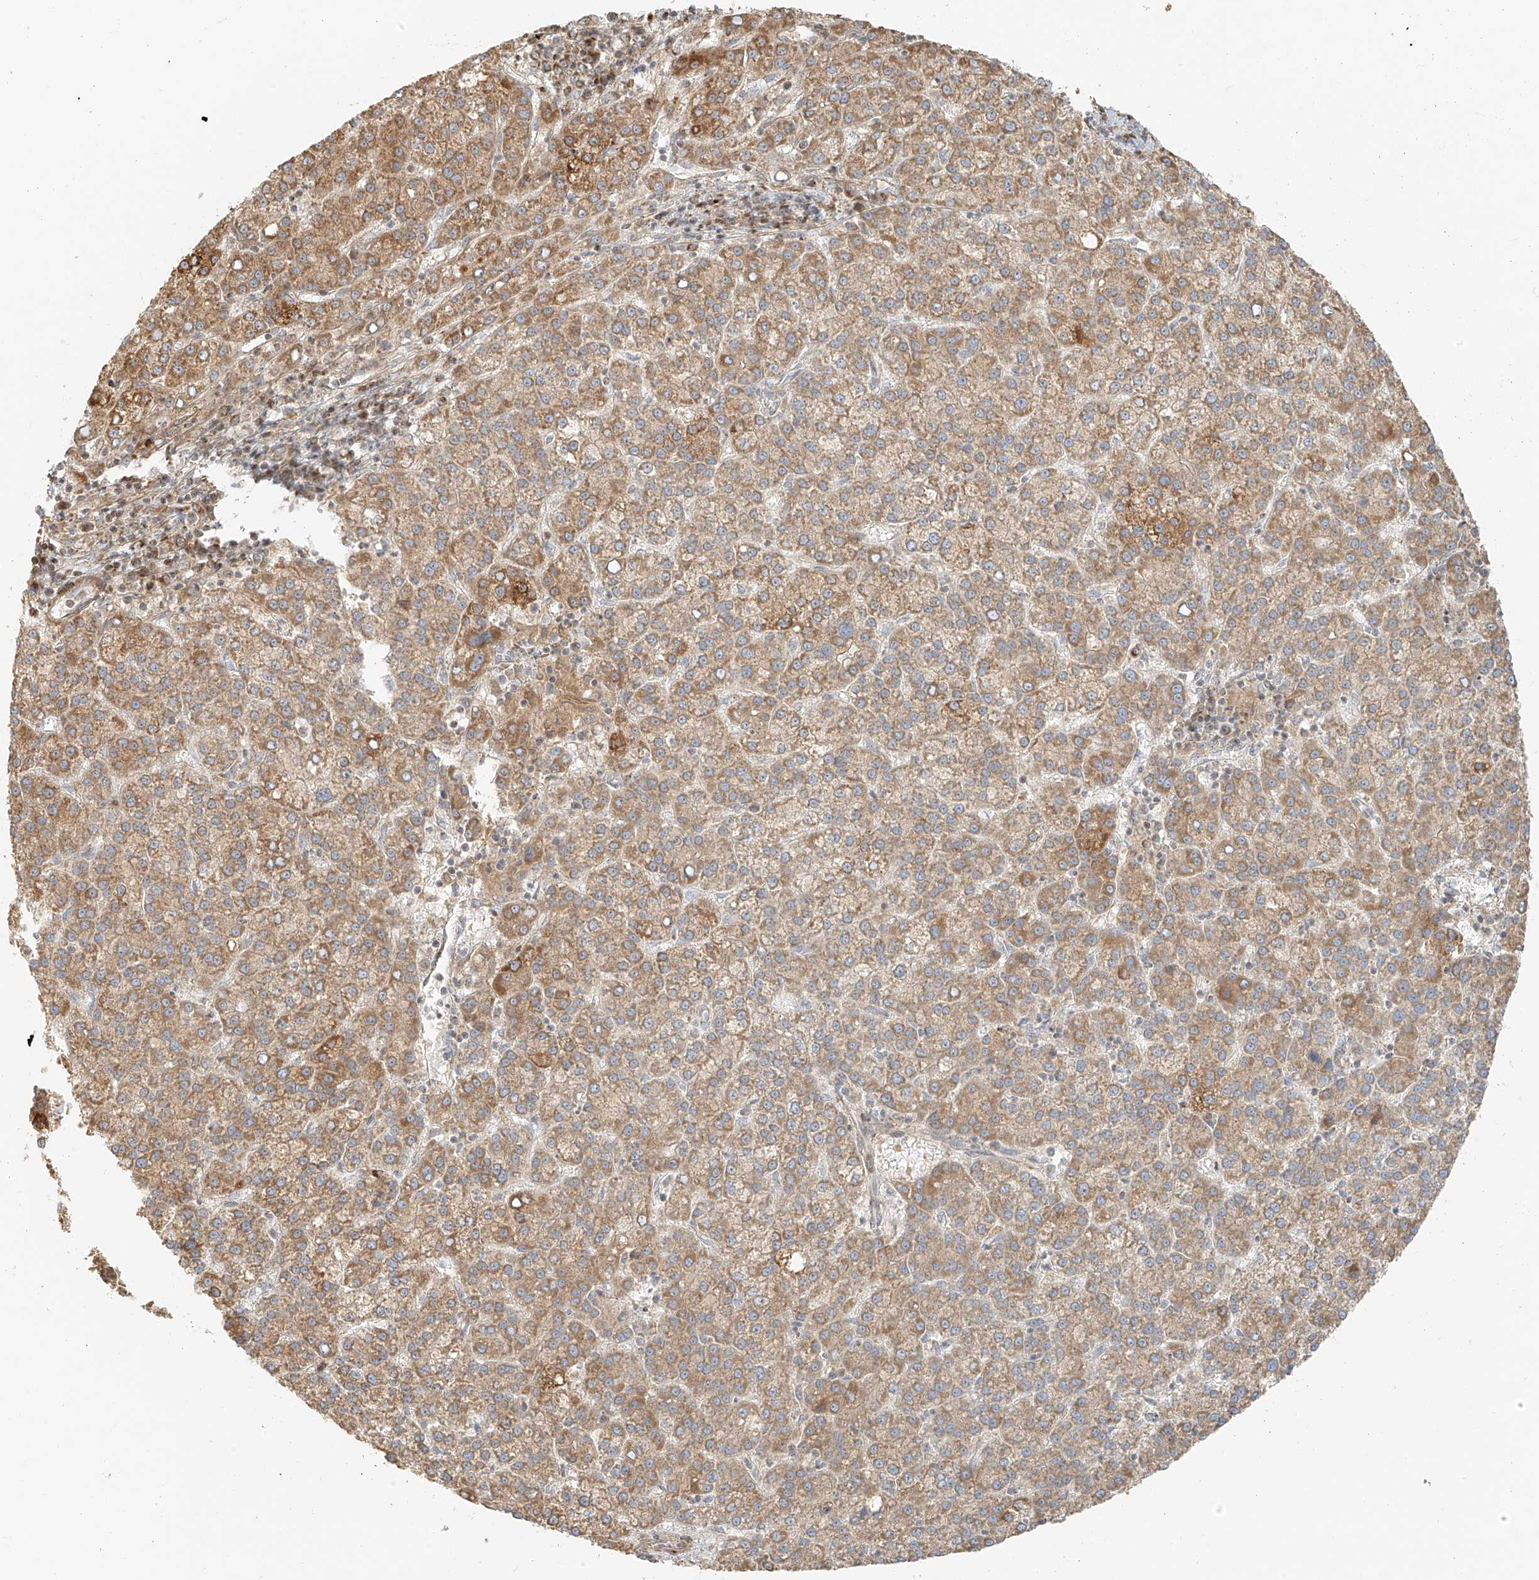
{"staining": {"intensity": "moderate", "quantity": ">75%", "location": "cytoplasmic/membranous"}, "tissue": "liver cancer", "cell_type": "Tumor cells", "image_type": "cancer", "snomed": [{"axis": "morphology", "description": "Carcinoma, Hepatocellular, NOS"}, {"axis": "topography", "description": "Liver"}], "caption": "Immunohistochemistry (IHC) of liver cancer (hepatocellular carcinoma) exhibits medium levels of moderate cytoplasmic/membranous expression in about >75% of tumor cells.", "gene": "MIPEP", "patient": {"sex": "female", "age": 58}}